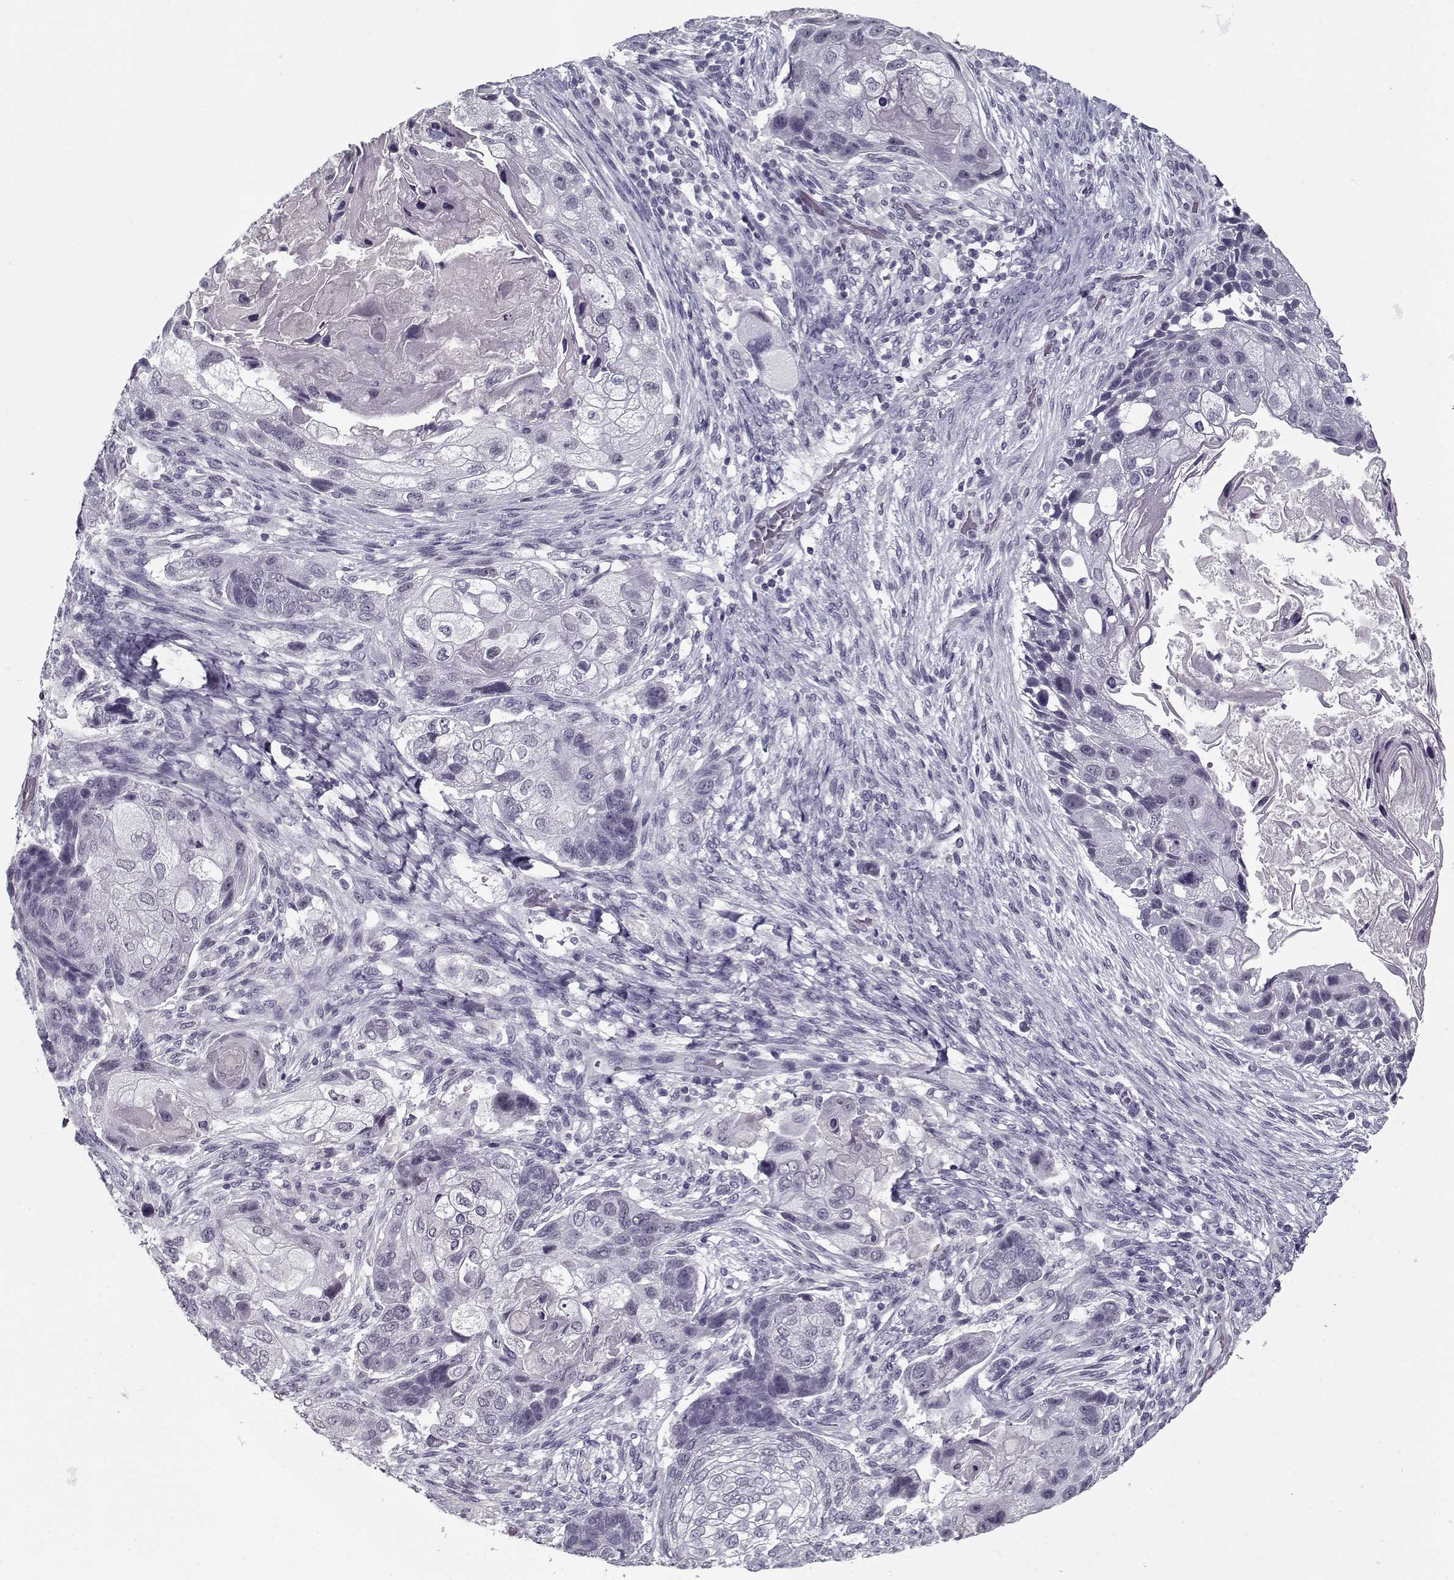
{"staining": {"intensity": "negative", "quantity": "none", "location": "none"}, "tissue": "lung cancer", "cell_type": "Tumor cells", "image_type": "cancer", "snomed": [{"axis": "morphology", "description": "Squamous cell carcinoma, NOS"}, {"axis": "topography", "description": "Lung"}], "caption": "There is no significant staining in tumor cells of lung cancer.", "gene": "RNF32", "patient": {"sex": "male", "age": 69}}